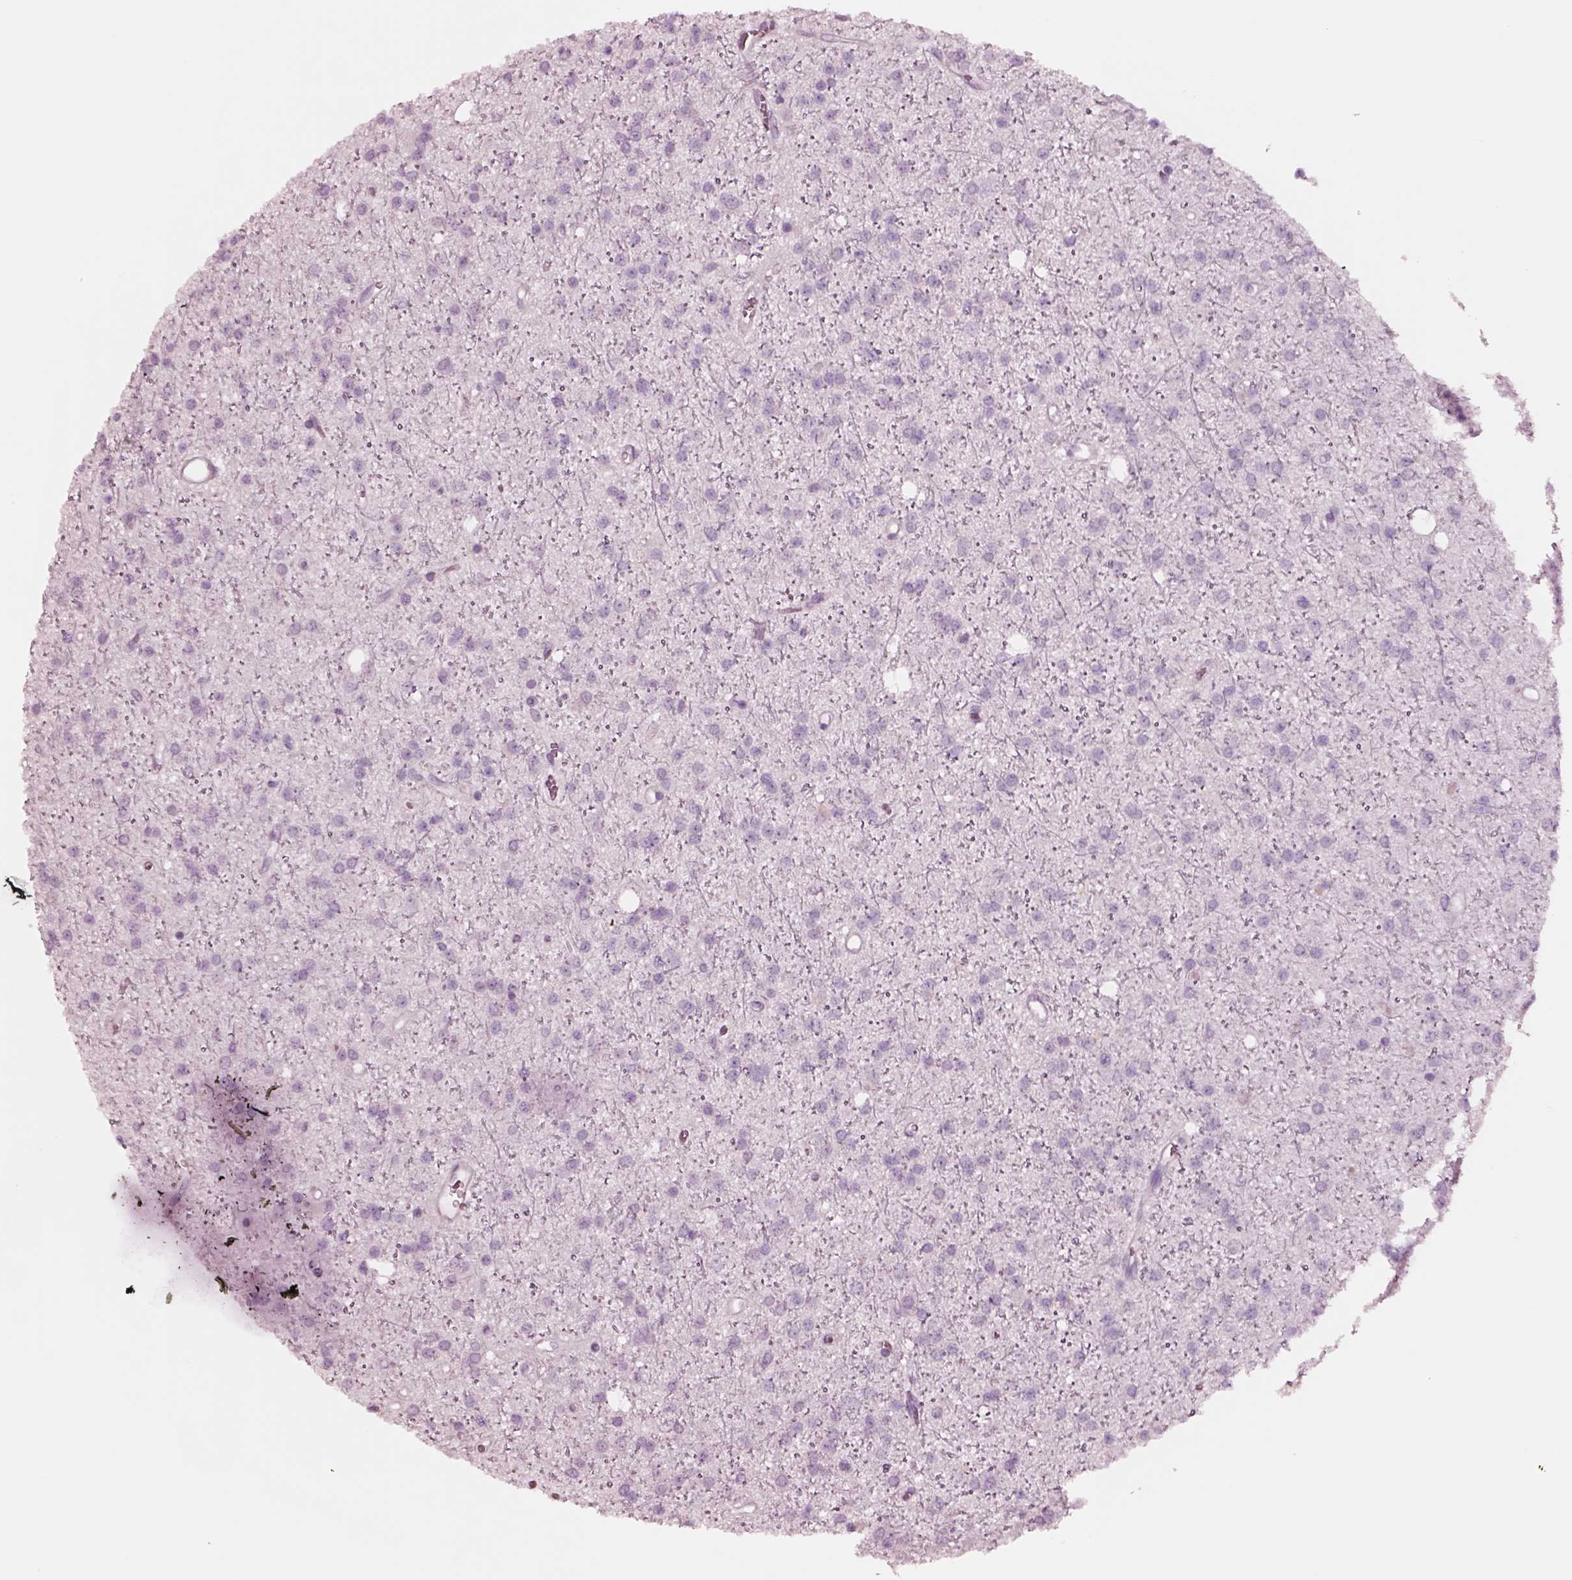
{"staining": {"intensity": "negative", "quantity": "none", "location": "none"}, "tissue": "glioma", "cell_type": "Tumor cells", "image_type": "cancer", "snomed": [{"axis": "morphology", "description": "Glioma, malignant, Low grade"}, {"axis": "topography", "description": "Brain"}], "caption": "Image shows no significant protein positivity in tumor cells of low-grade glioma (malignant).", "gene": "NMRK2", "patient": {"sex": "male", "age": 27}}